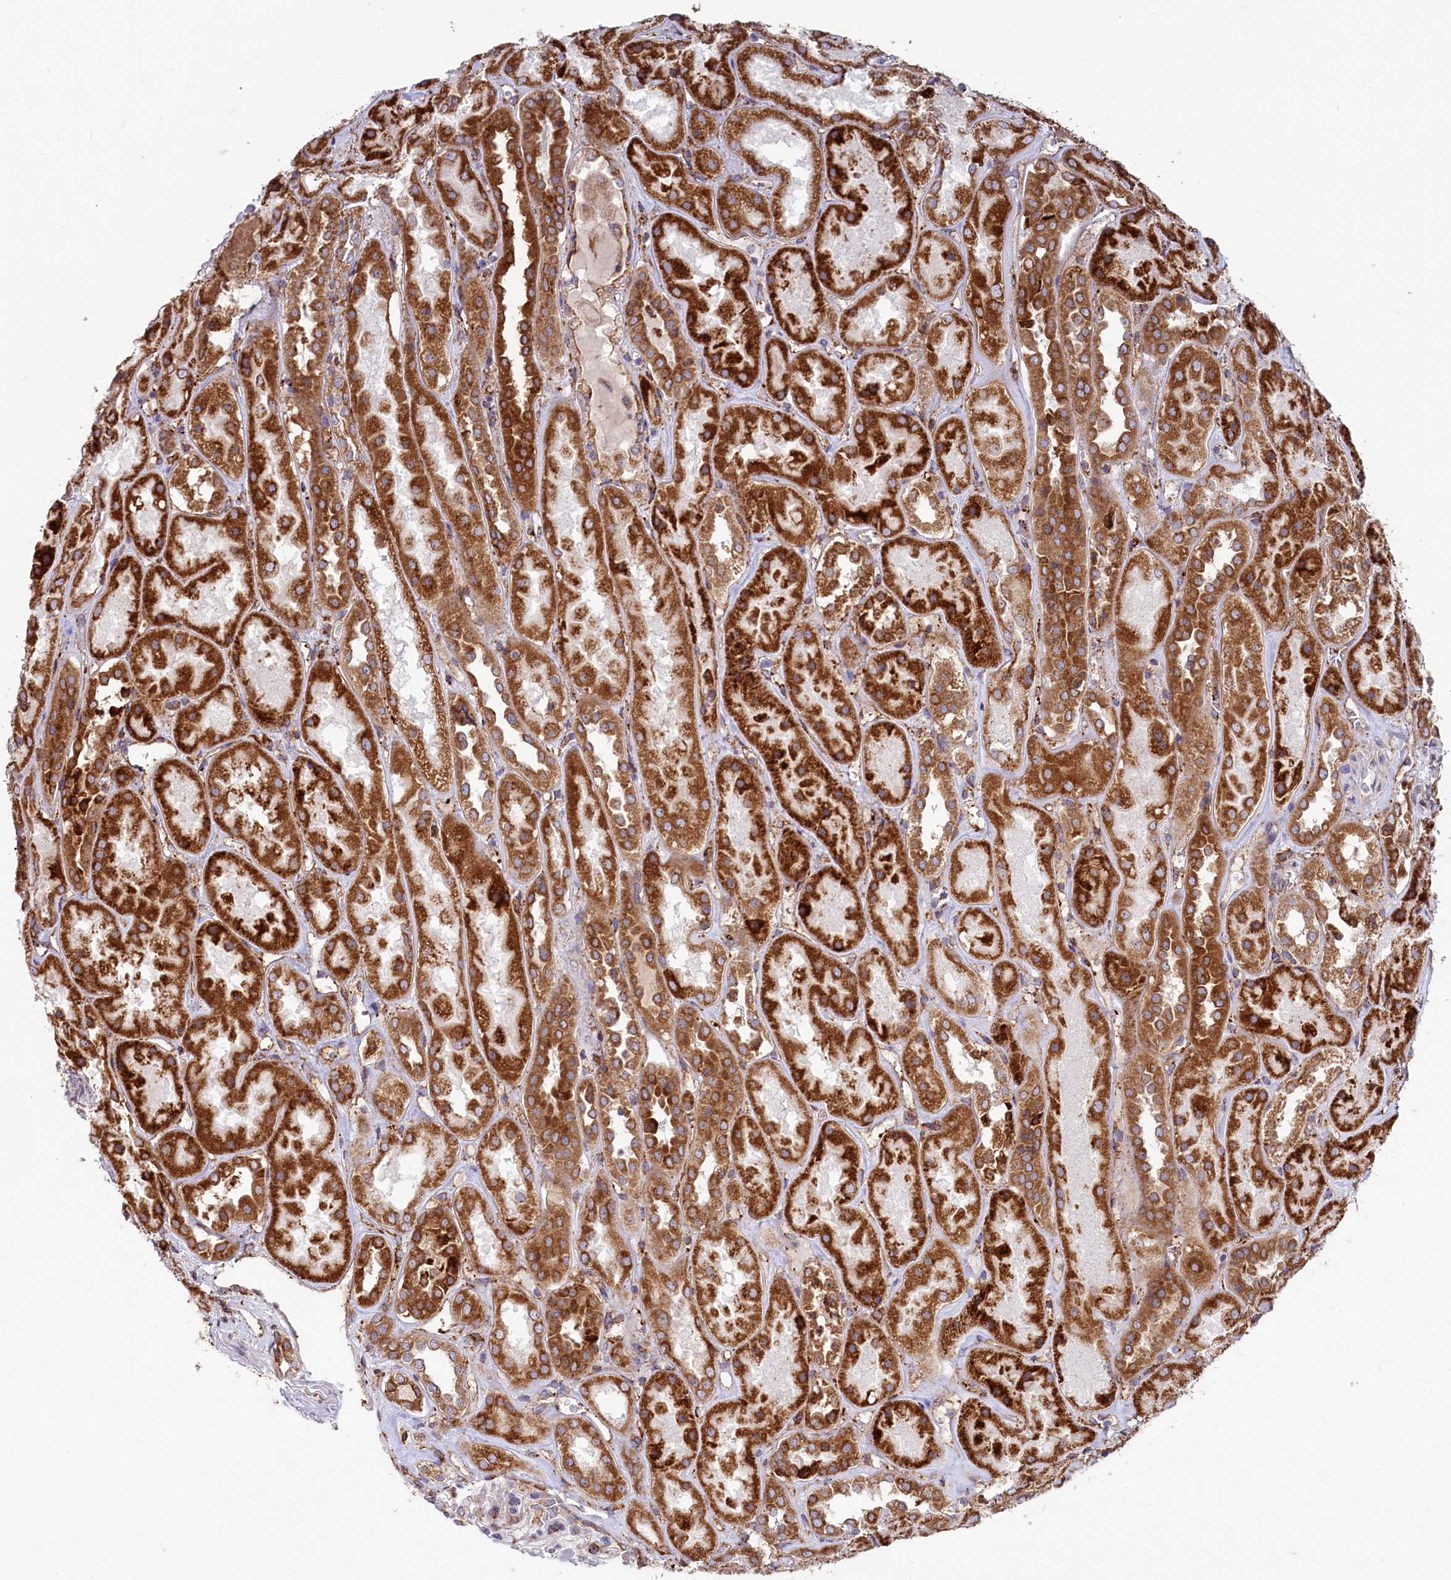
{"staining": {"intensity": "weak", "quantity": "<25%", "location": "cytoplasmic/membranous"}, "tissue": "kidney", "cell_type": "Cells in glomeruli", "image_type": "normal", "snomed": [{"axis": "morphology", "description": "Normal tissue, NOS"}, {"axis": "topography", "description": "Kidney"}], "caption": "A high-resolution micrograph shows immunohistochemistry (IHC) staining of benign kidney, which exhibits no significant staining in cells in glomeruli.", "gene": "CHID1", "patient": {"sex": "male", "age": 70}}